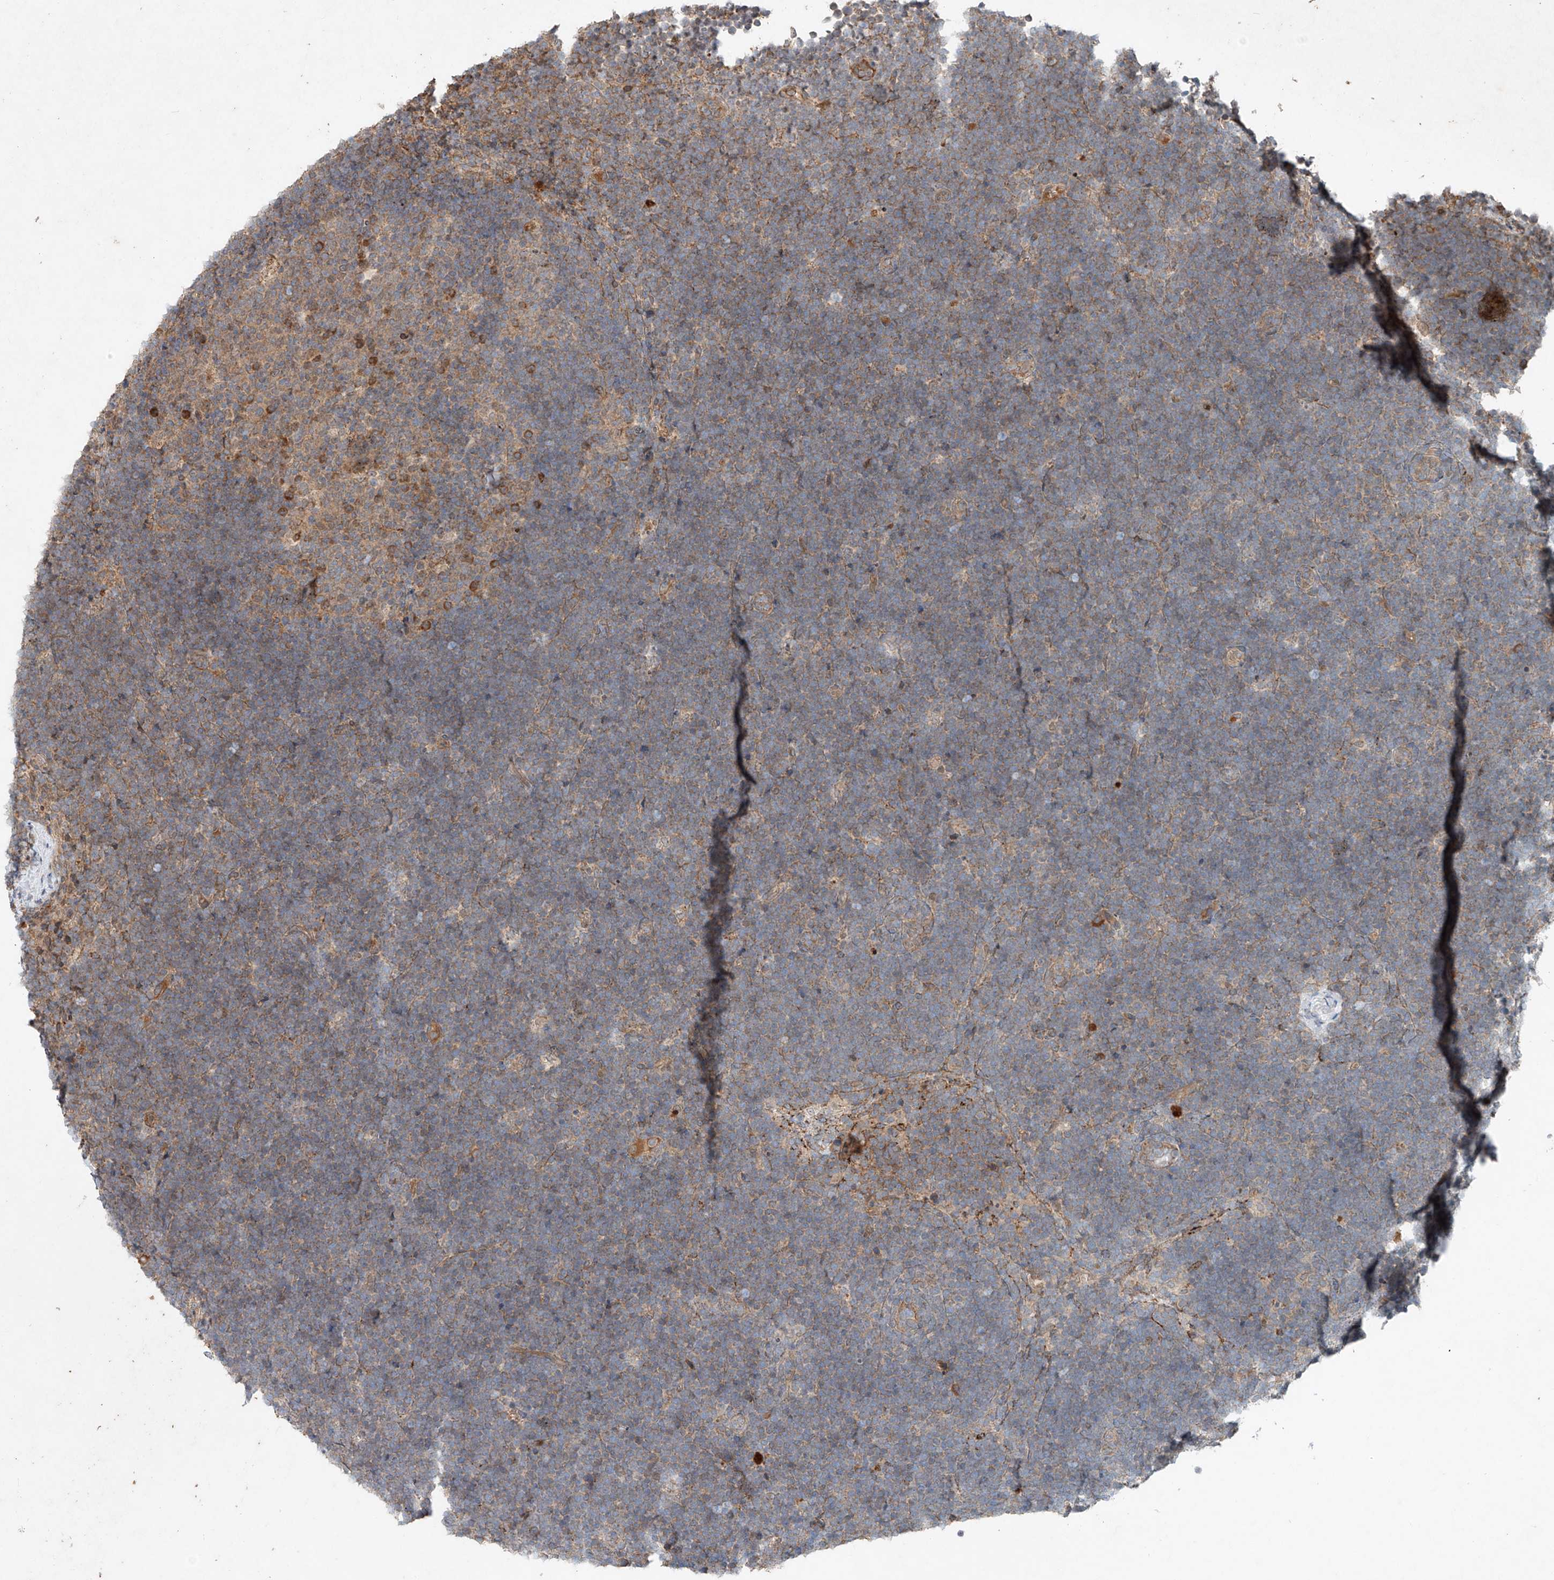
{"staining": {"intensity": "moderate", "quantity": "25%-75%", "location": "cytoplasmic/membranous"}, "tissue": "lymphoma", "cell_type": "Tumor cells", "image_type": "cancer", "snomed": [{"axis": "morphology", "description": "Malignant lymphoma, non-Hodgkin's type, High grade"}, {"axis": "topography", "description": "Lymph node"}], "caption": "High-grade malignant lymphoma, non-Hodgkin's type was stained to show a protein in brown. There is medium levels of moderate cytoplasmic/membranous expression in approximately 25%-75% of tumor cells. (DAB IHC with brightfield microscopy, high magnification).", "gene": "IER5", "patient": {"sex": "male", "age": 13}}